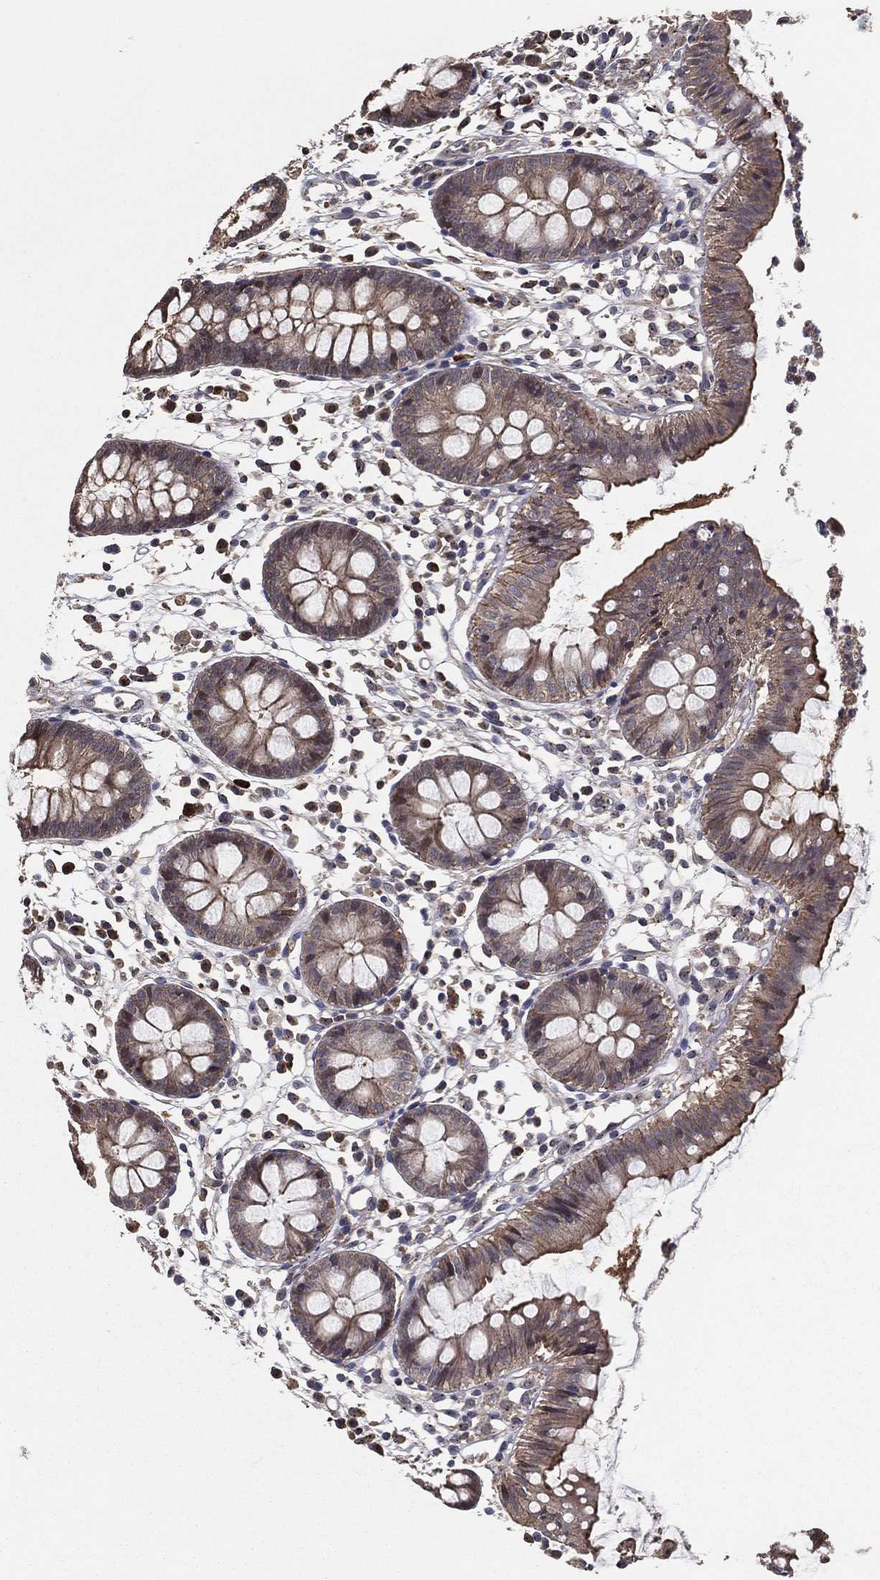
{"staining": {"intensity": "negative", "quantity": "none", "location": "none"}, "tissue": "colon", "cell_type": "Endothelial cells", "image_type": "normal", "snomed": [{"axis": "morphology", "description": "Normal tissue, NOS"}, {"axis": "topography", "description": "Colon"}], "caption": "Histopathology image shows no protein positivity in endothelial cells of benign colon.", "gene": "PCNT", "patient": {"sex": "female", "age": 84}}